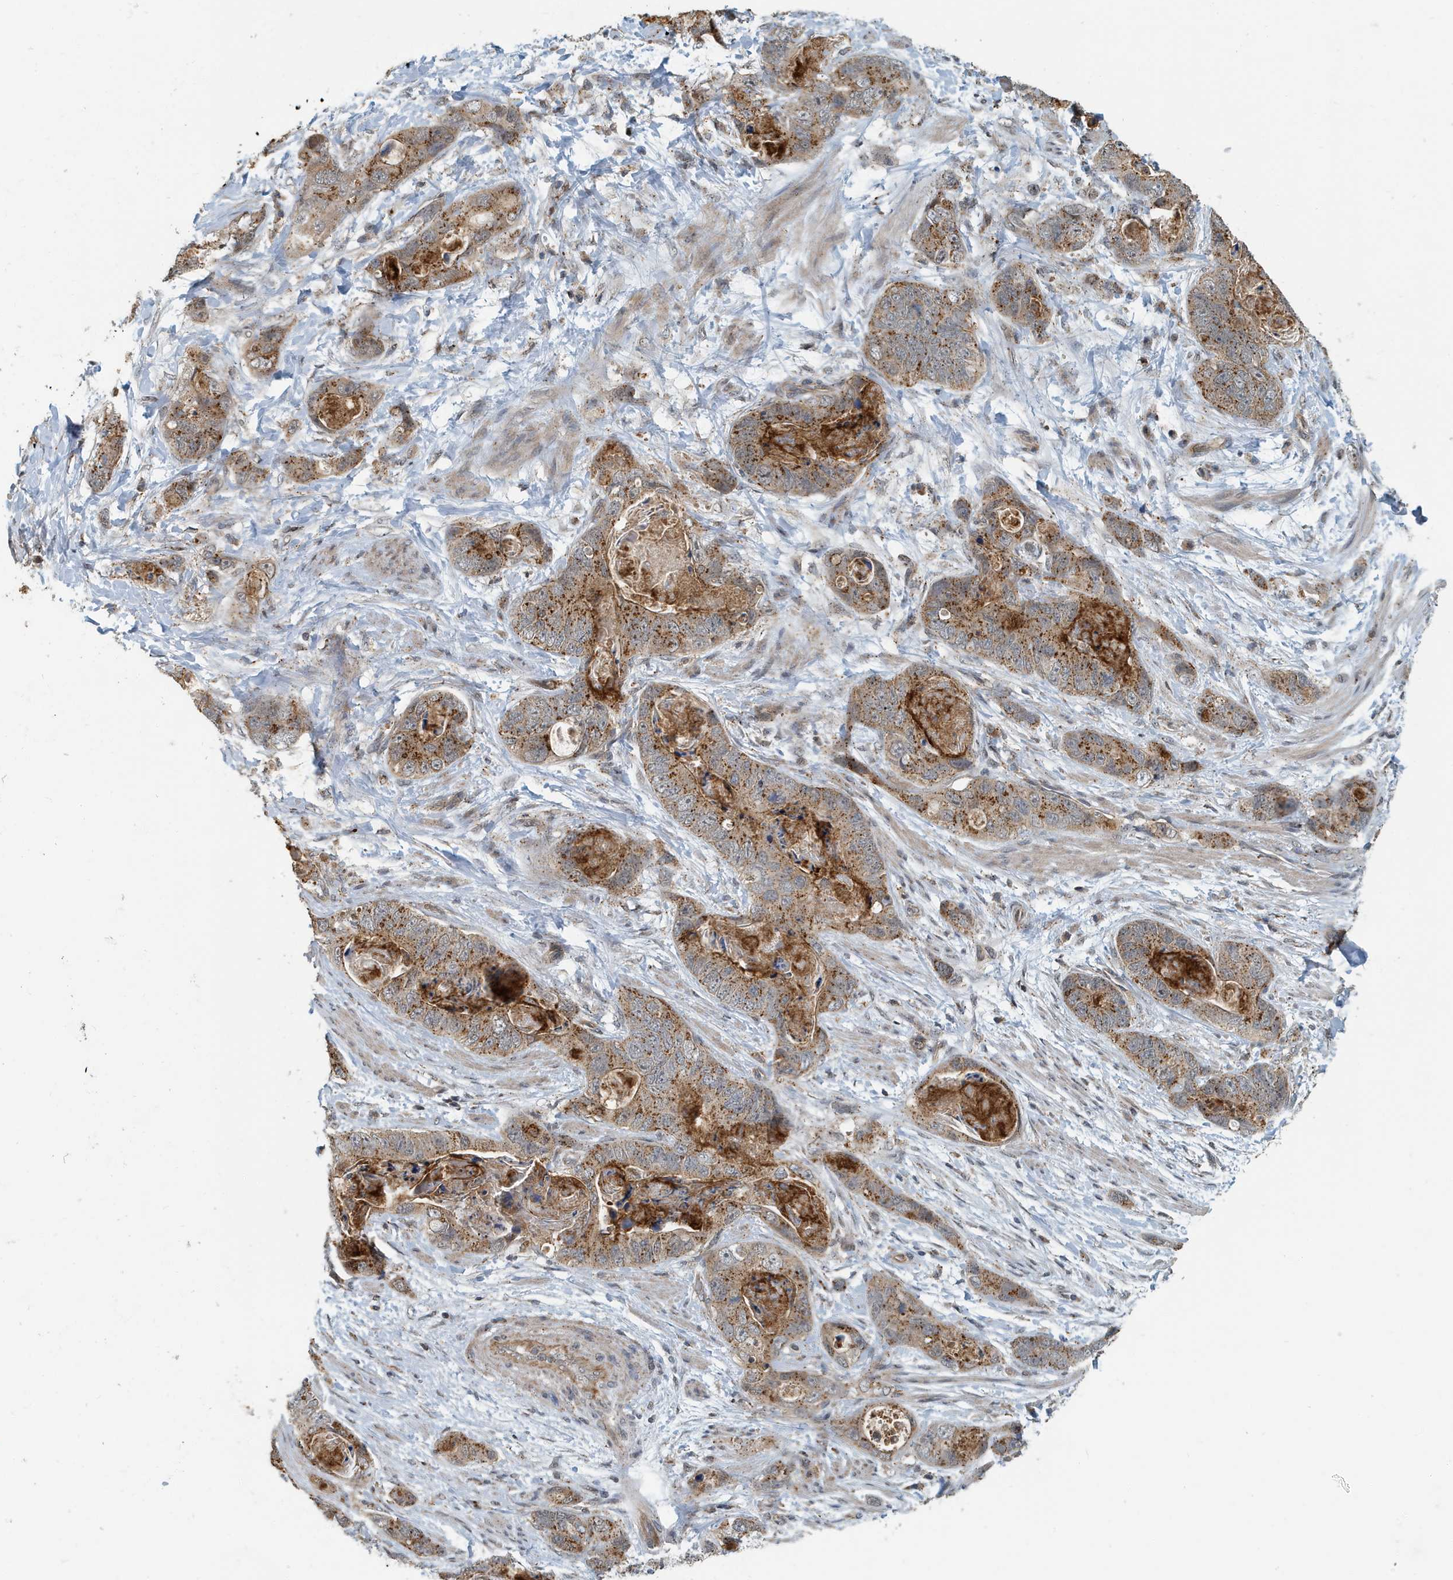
{"staining": {"intensity": "moderate", "quantity": ">75%", "location": "cytoplasmic/membranous"}, "tissue": "stomach cancer", "cell_type": "Tumor cells", "image_type": "cancer", "snomed": [{"axis": "morphology", "description": "Adenocarcinoma, NOS"}, {"axis": "topography", "description": "Stomach"}], "caption": "Protein staining displays moderate cytoplasmic/membranous expression in approximately >75% of tumor cells in stomach adenocarcinoma.", "gene": "KIF15", "patient": {"sex": "female", "age": 89}}